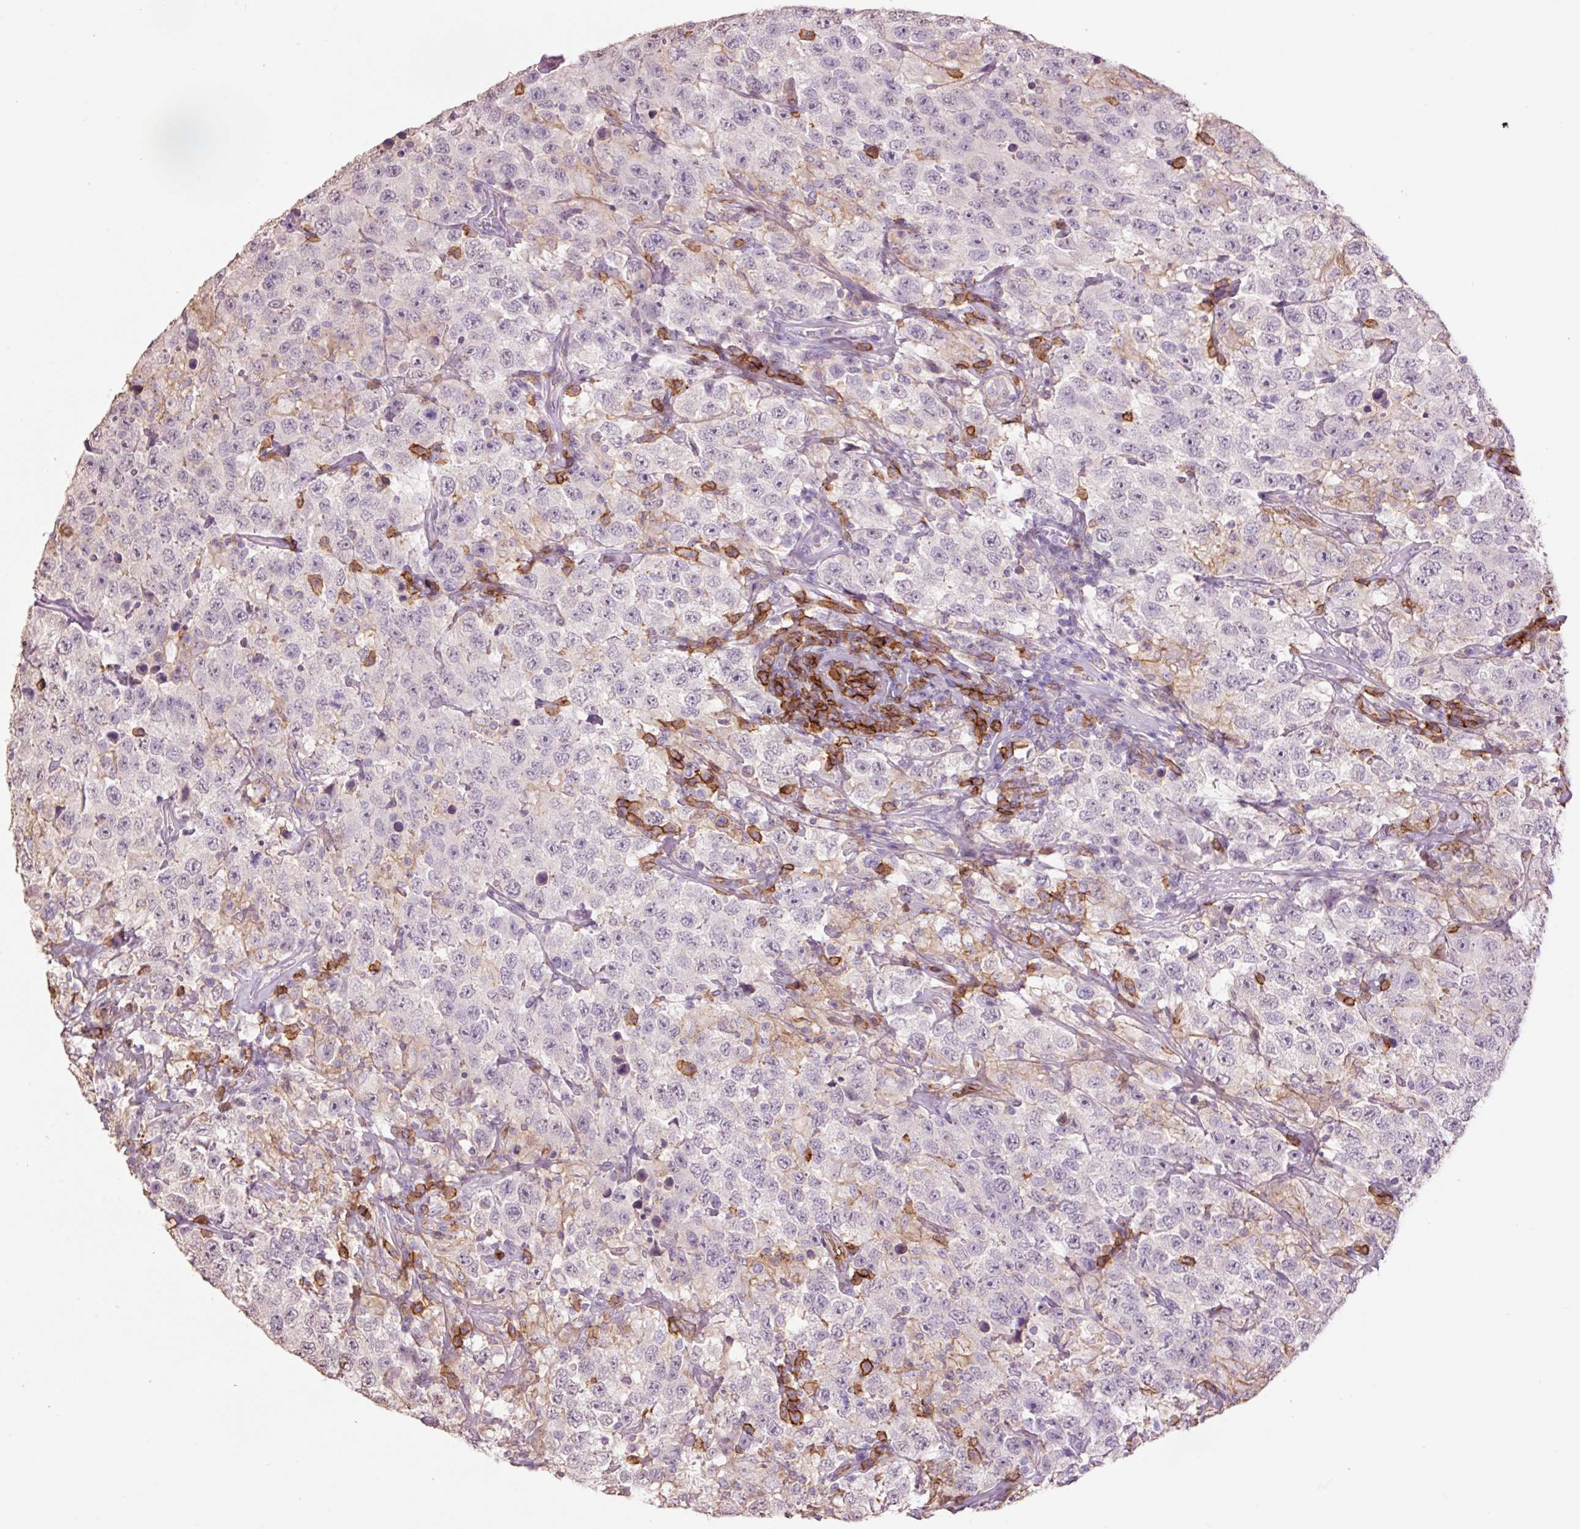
{"staining": {"intensity": "negative", "quantity": "none", "location": "none"}, "tissue": "testis cancer", "cell_type": "Tumor cells", "image_type": "cancer", "snomed": [{"axis": "morphology", "description": "Seminoma, NOS"}, {"axis": "topography", "description": "Testis"}], "caption": "A photomicrograph of human testis cancer is negative for staining in tumor cells. (Brightfield microscopy of DAB (3,3'-diaminobenzidine) IHC at high magnification).", "gene": "SLC1A4", "patient": {"sex": "male", "age": 41}}